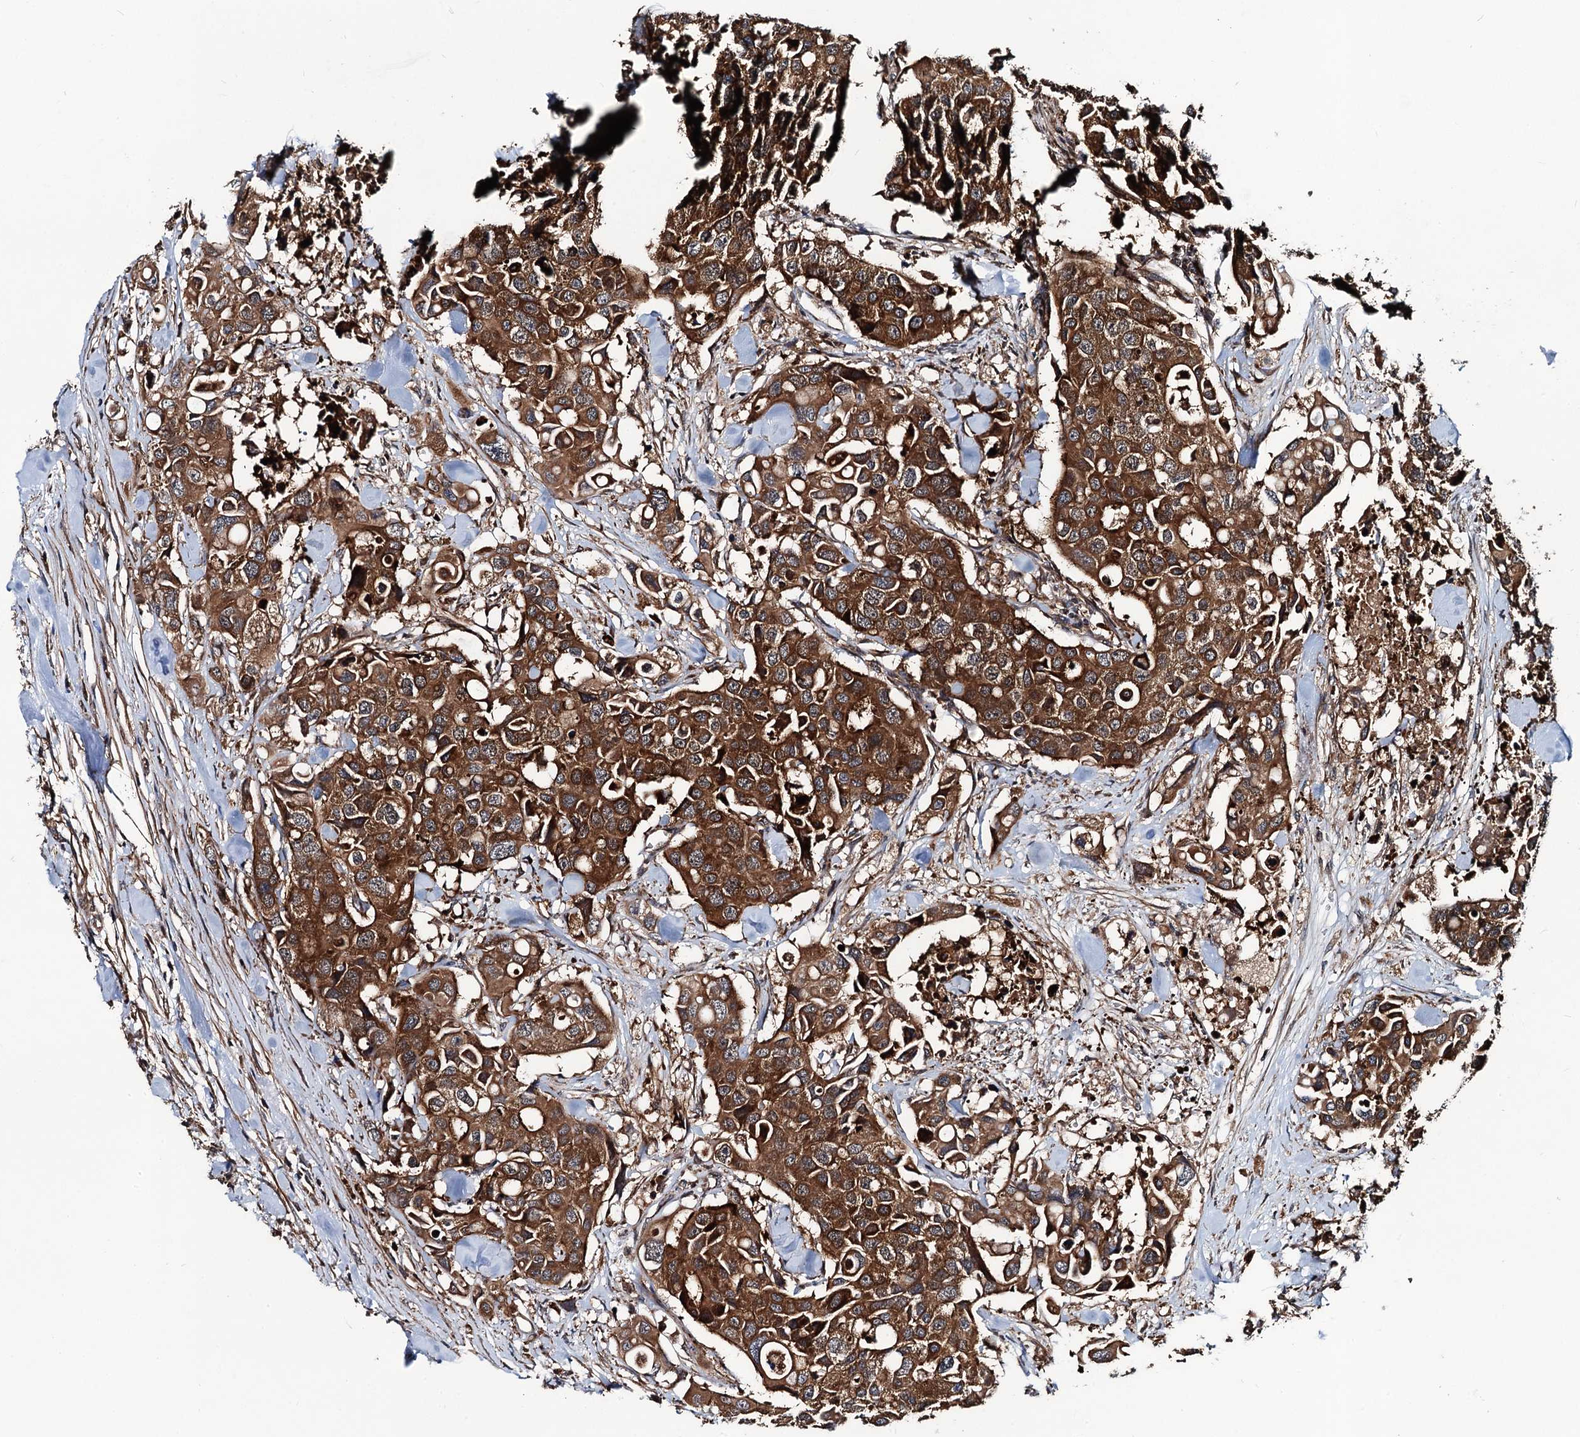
{"staining": {"intensity": "strong", "quantity": ">75%", "location": "cytoplasmic/membranous"}, "tissue": "colorectal cancer", "cell_type": "Tumor cells", "image_type": "cancer", "snomed": [{"axis": "morphology", "description": "Adenocarcinoma, NOS"}, {"axis": "topography", "description": "Colon"}], "caption": "The photomicrograph shows a brown stain indicating the presence of a protein in the cytoplasmic/membranous of tumor cells in colorectal cancer.", "gene": "NEK1", "patient": {"sex": "male", "age": 77}}